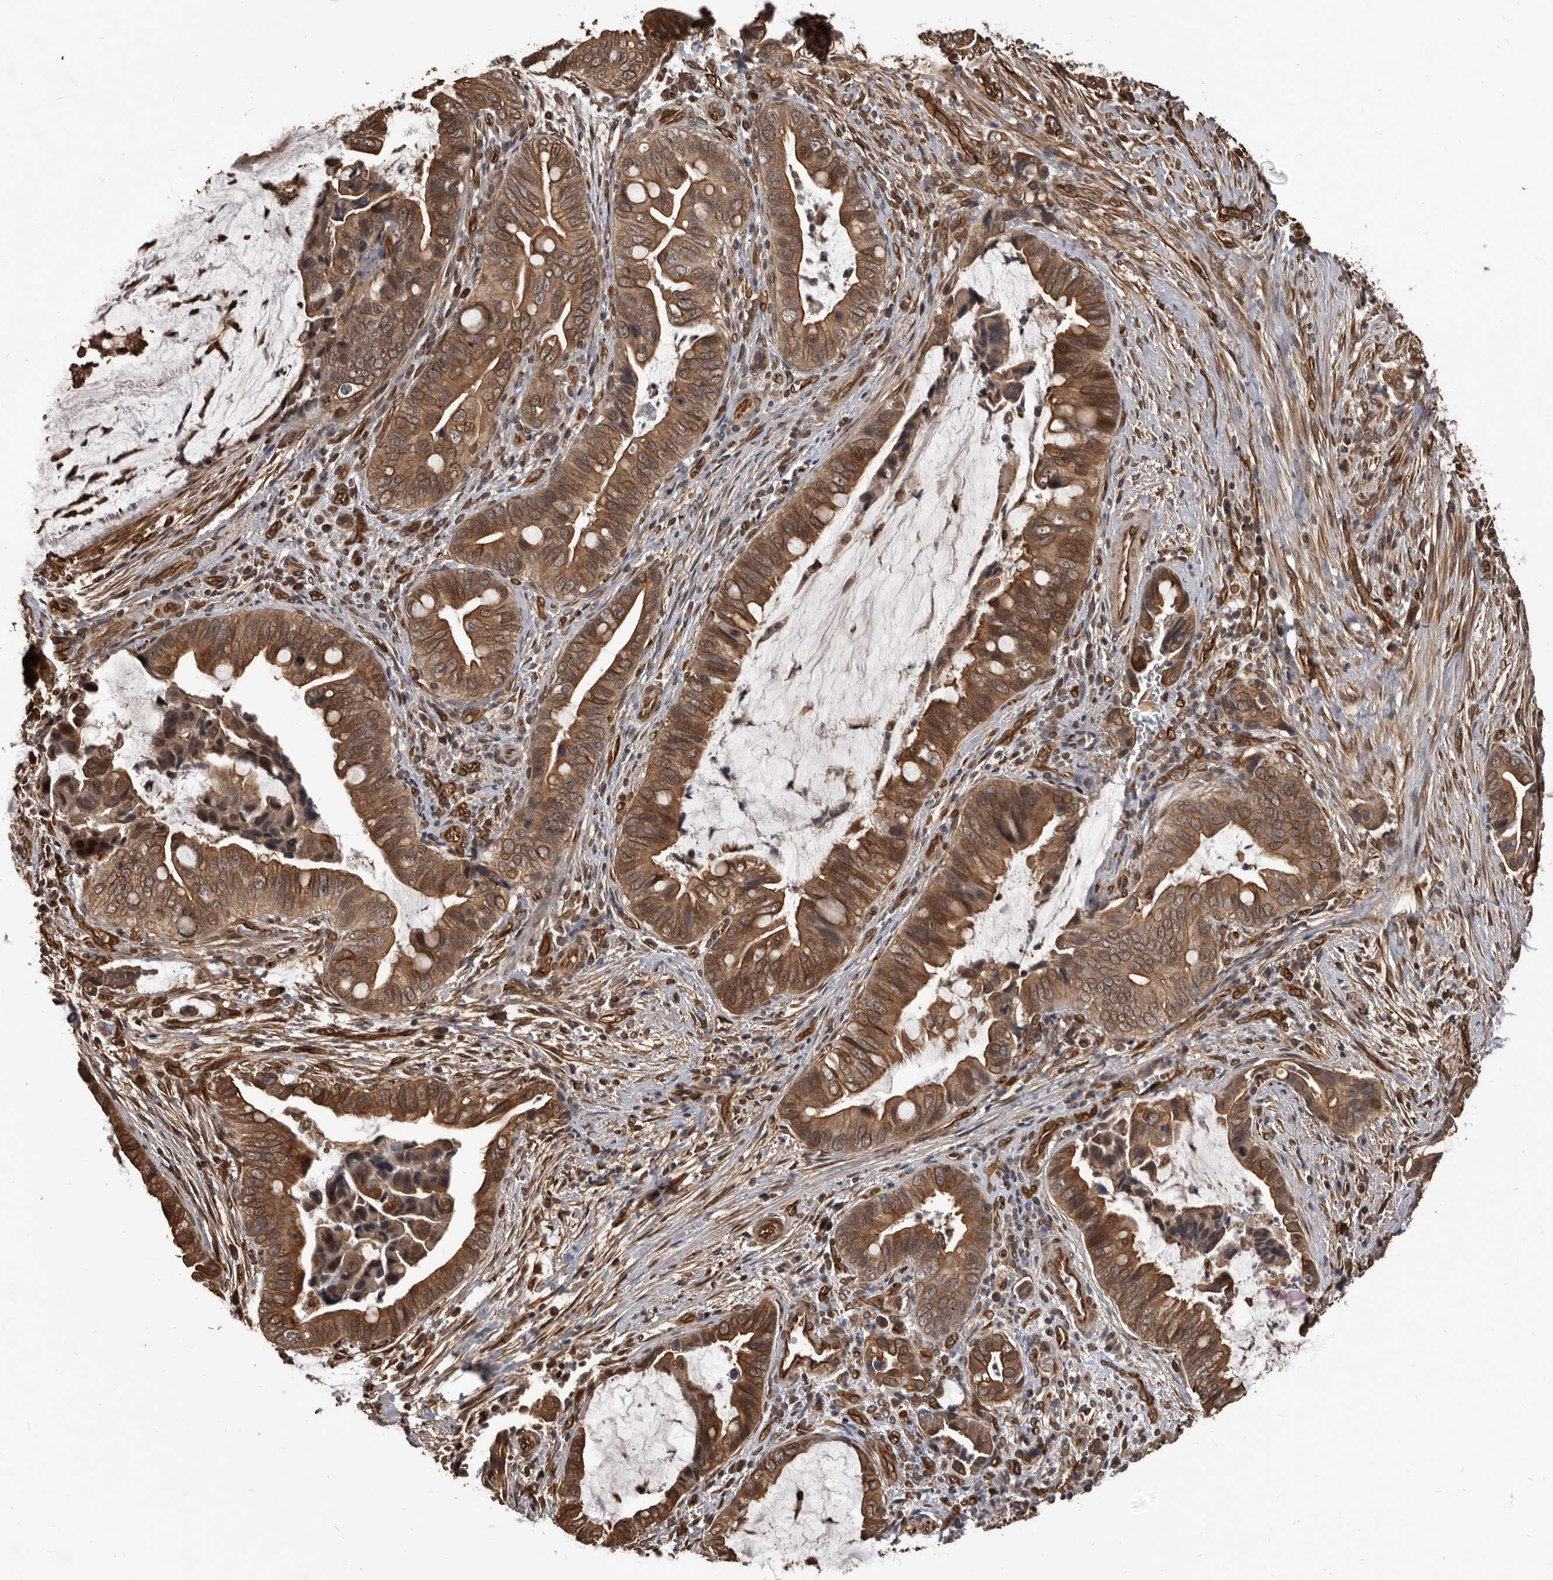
{"staining": {"intensity": "moderate", "quantity": ">75%", "location": "cytoplasmic/membranous"}, "tissue": "pancreatic cancer", "cell_type": "Tumor cells", "image_type": "cancer", "snomed": [{"axis": "morphology", "description": "Adenocarcinoma, NOS"}, {"axis": "topography", "description": "Pancreas"}], "caption": "High-power microscopy captured an IHC histopathology image of pancreatic cancer (adenocarcinoma), revealing moderate cytoplasmic/membranous staining in about >75% of tumor cells.", "gene": "ADAMTS20", "patient": {"sex": "male", "age": 75}}